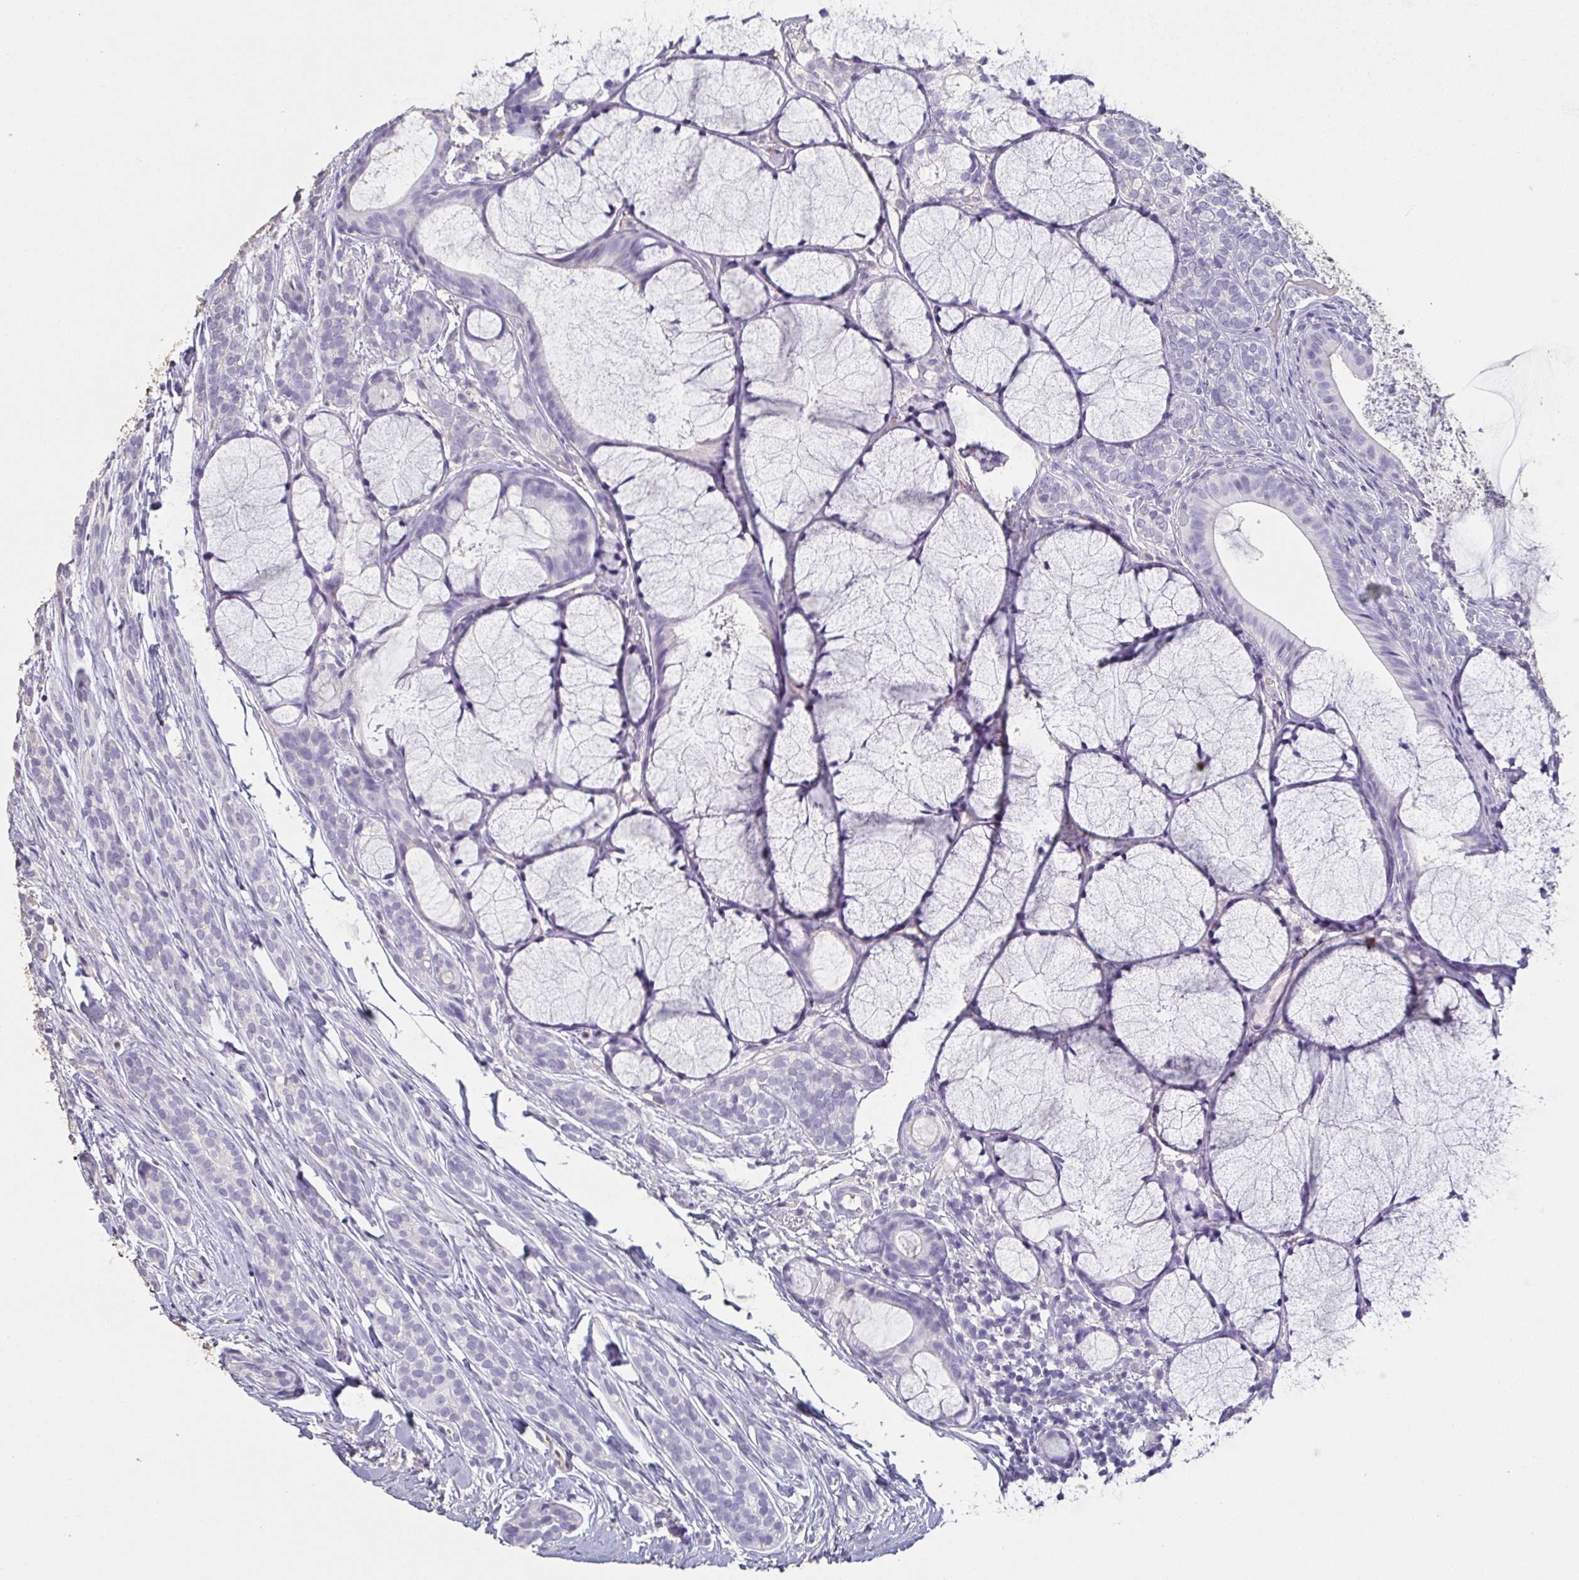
{"staining": {"intensity": "negative", "quantity": "none", "location": "none"}, "tissue": "head and neck cancer", "cell_type": "Tumor cells", "image_type": "cancer", "snomed": [{"axis": "morphology", "description": "Adenocarcinoma, NOS"}, {"axis": "topography", "description": "Head-Neck"}], "caption": "Immunohistochemistry photomicrograph of neoplastic tissue: head and neck cancer (adenocarcinoma) stained with DAB demonstrates no significant protein expression in tumor cells. The staining is performed using DAB brown chromogen with nuclei counter-stained in using hematoxylin.", "gene": "BPIFA2", "patient": {"sex": "female", "age": 57}}